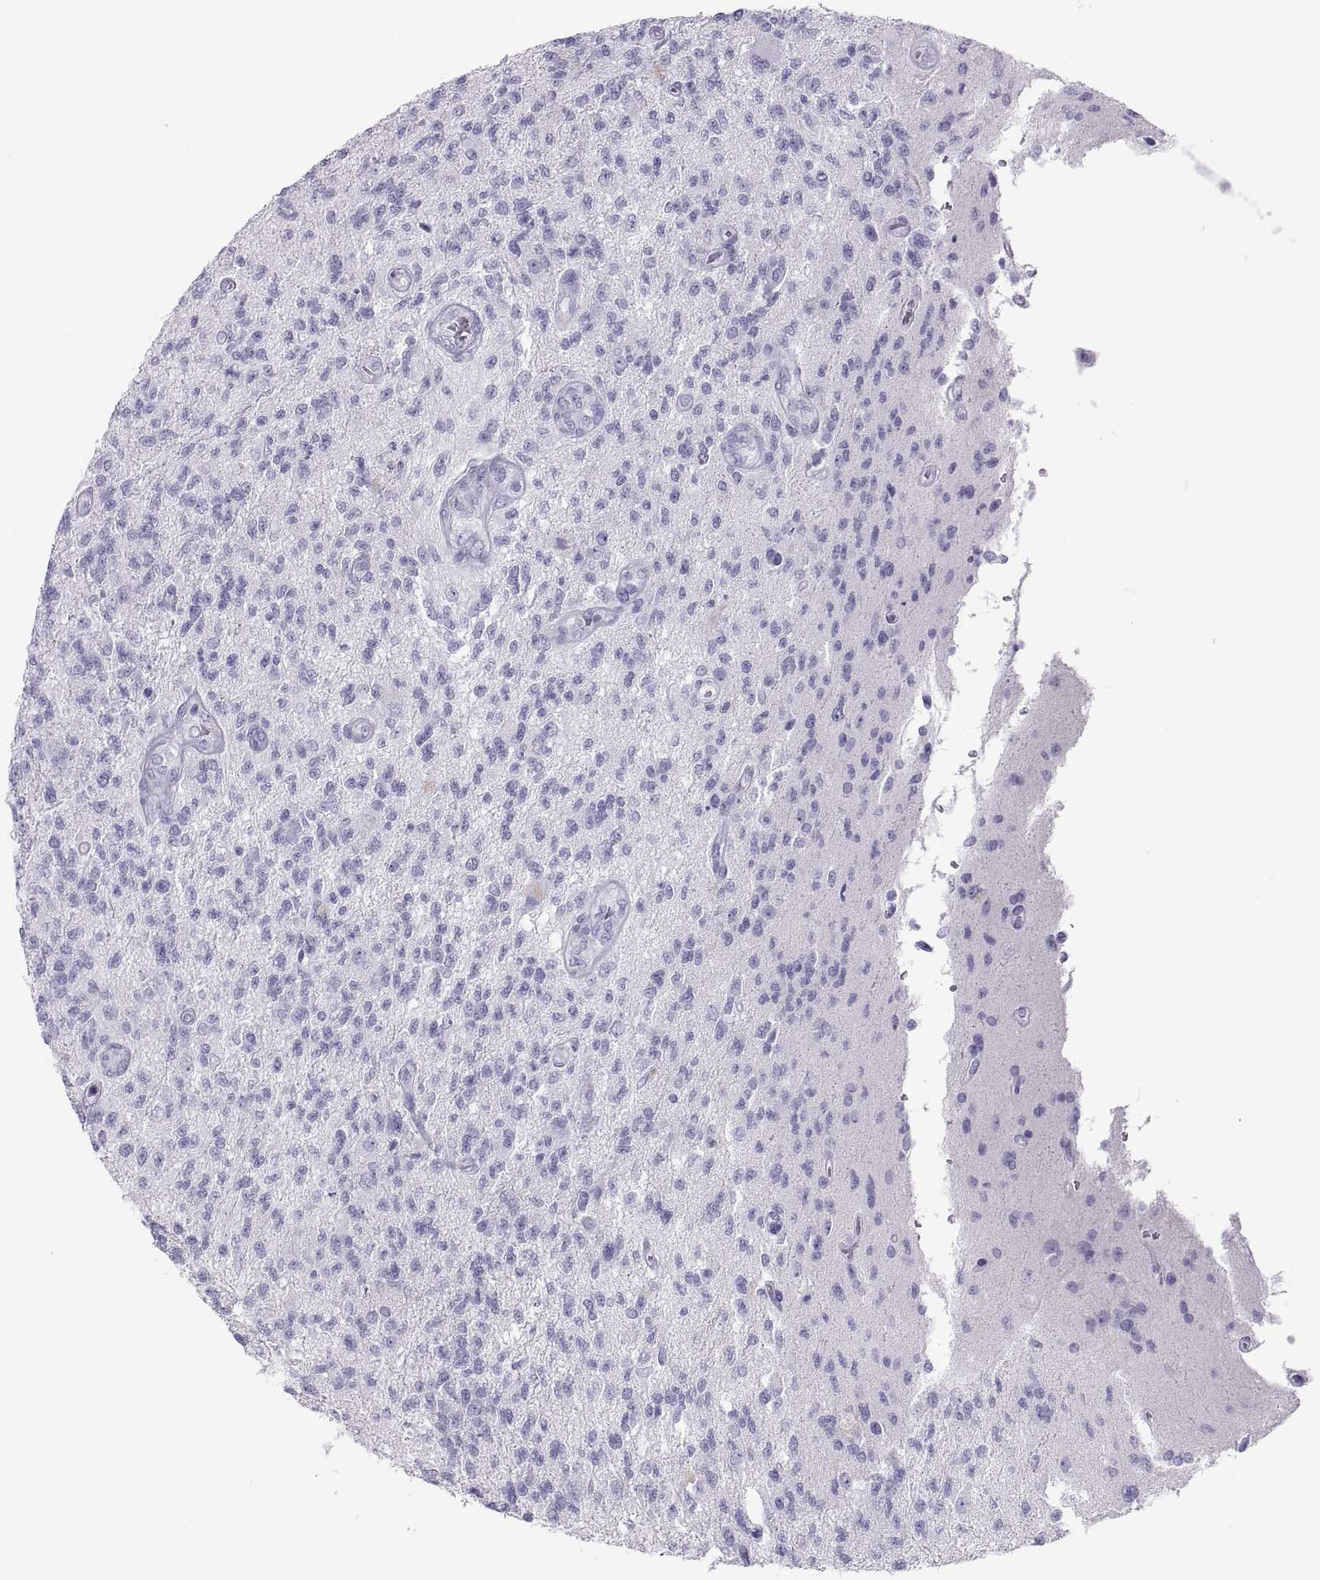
{"staining": {"intensity": "negative", "quantity": "none", "location": "none"}, "tissue": "glioma", "cell_type": "Tumor cells", "image_type": "cancer", "snomed": [{"axis": "morphology", "description": "Glioma, malignant, High grade"}, {"axis": "topography", "description": "Brain"}], "caption": "An IHC photomicrograph of malignant glioma (high-grade) is shown. There is no staining in tumor cells of malignant glioma (high-grade).", "gene": "SEMG1", "patient": {"sex": "male", "age": 56}}